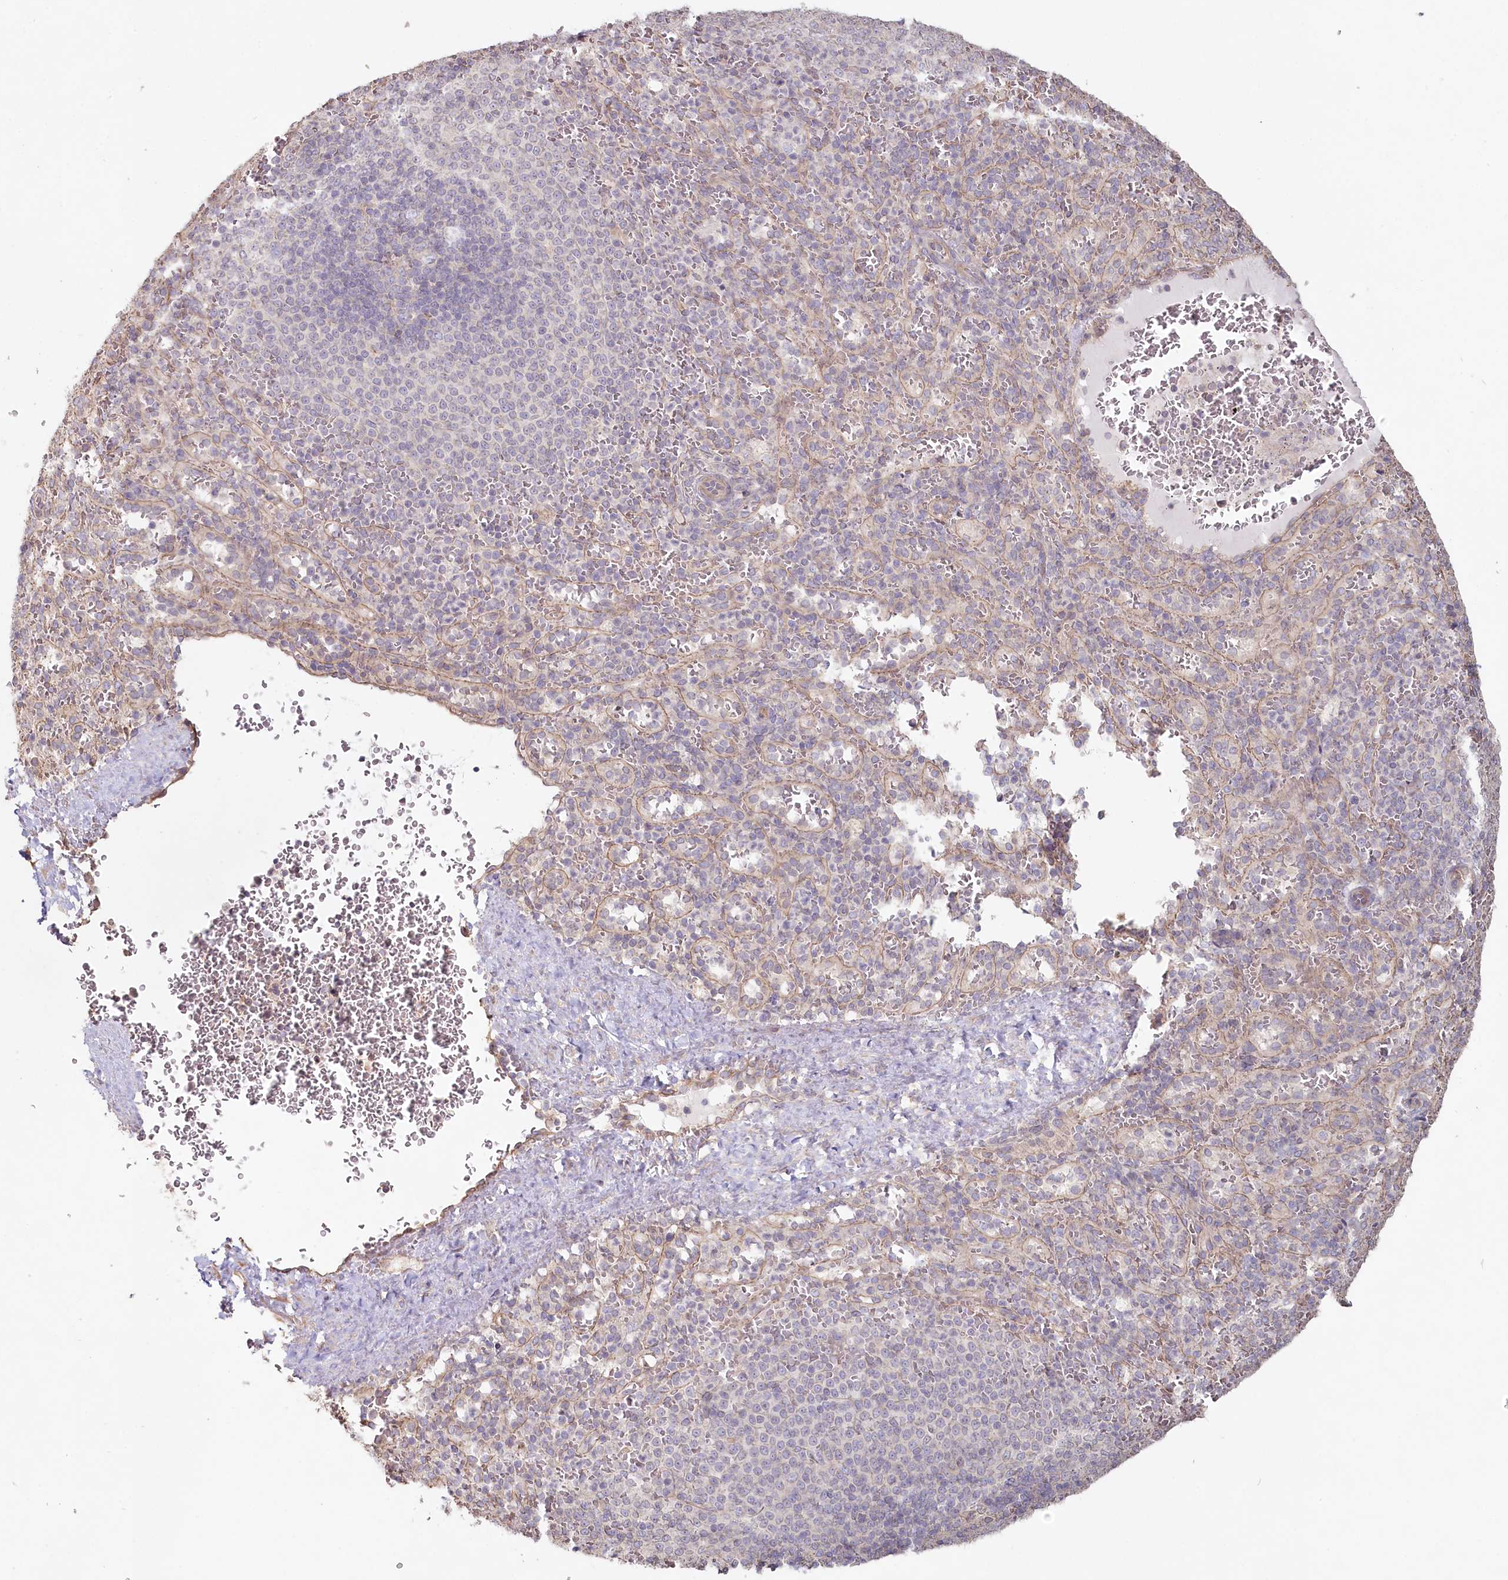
{"staining": {"intensity": "negative", "quantity": "none", "location": "none"}, "tissue": "spleen", "cell_type": "Cells in red pulp", "image_type": "normal", "snomed": [{"axis": "morphology", "description": "Normal tissue, NOS"}, {"axis": "topography", "description": "Spleen"}], "caption": "Immunohistochemical staining of normal human spleen displays no significant staining in cells in red pulp.", "gene": "TCHP", "patient": {"sex": "female", "age": 21}}